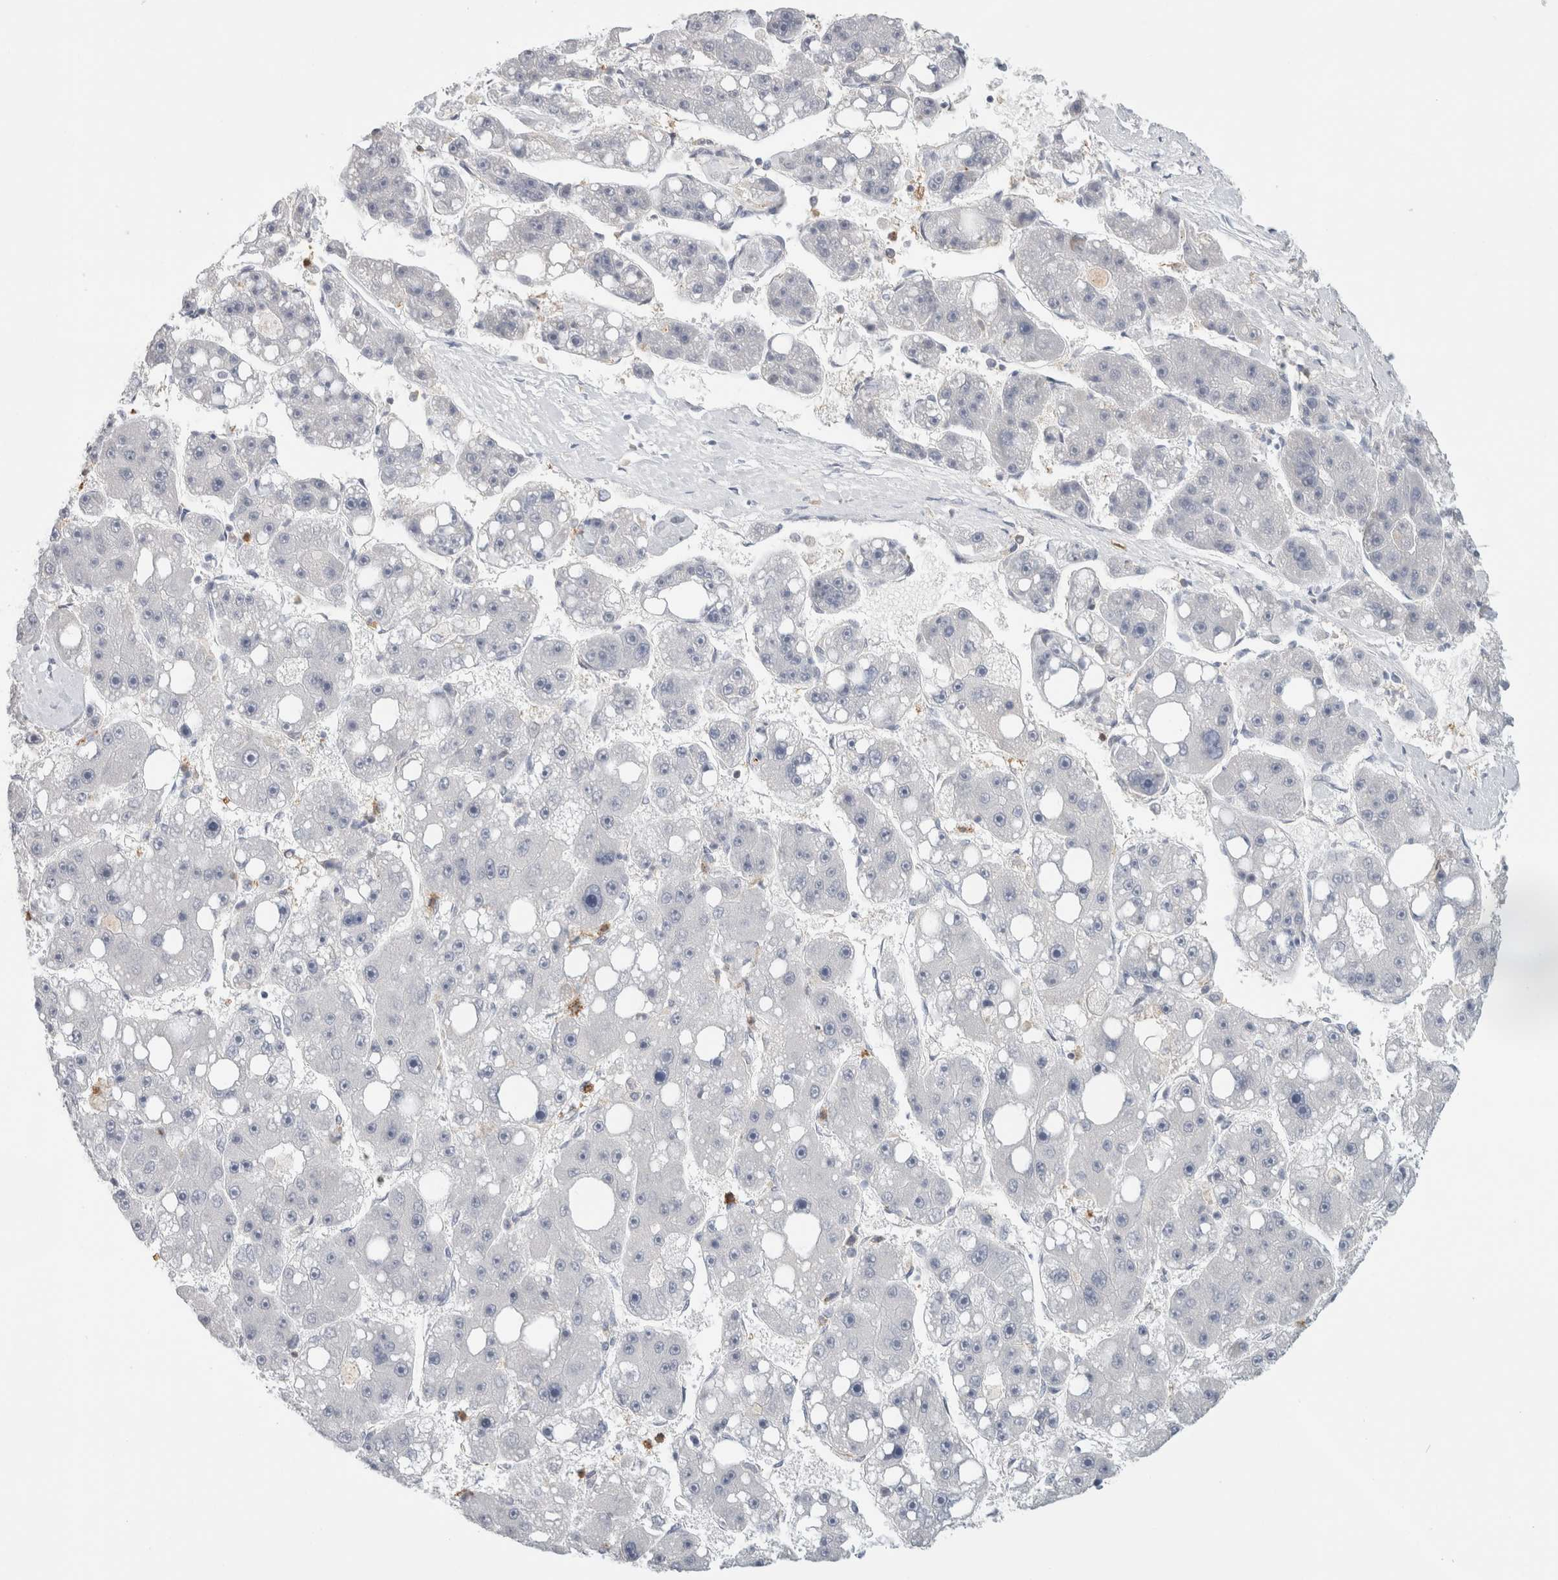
{"staining": {"intensity": "negative", "quantity": "none", "location": "none"}, "tissue": "liver cancer", "cell_type": "Tumor cells", "image_type": "cancer", "snomed": [{"axis": "morphology", "description": "Carcinoma, Hepatocellular, NOS"}, {"axis": "topography", "description": "Liver"}], "caption": "Hepatocellular carcinoma (liver) was stained to show a protein in brown. There is no significant expression in tumor cells.", "gene": "P2RY2", "patient": {"sex": "female", "age": 61}}